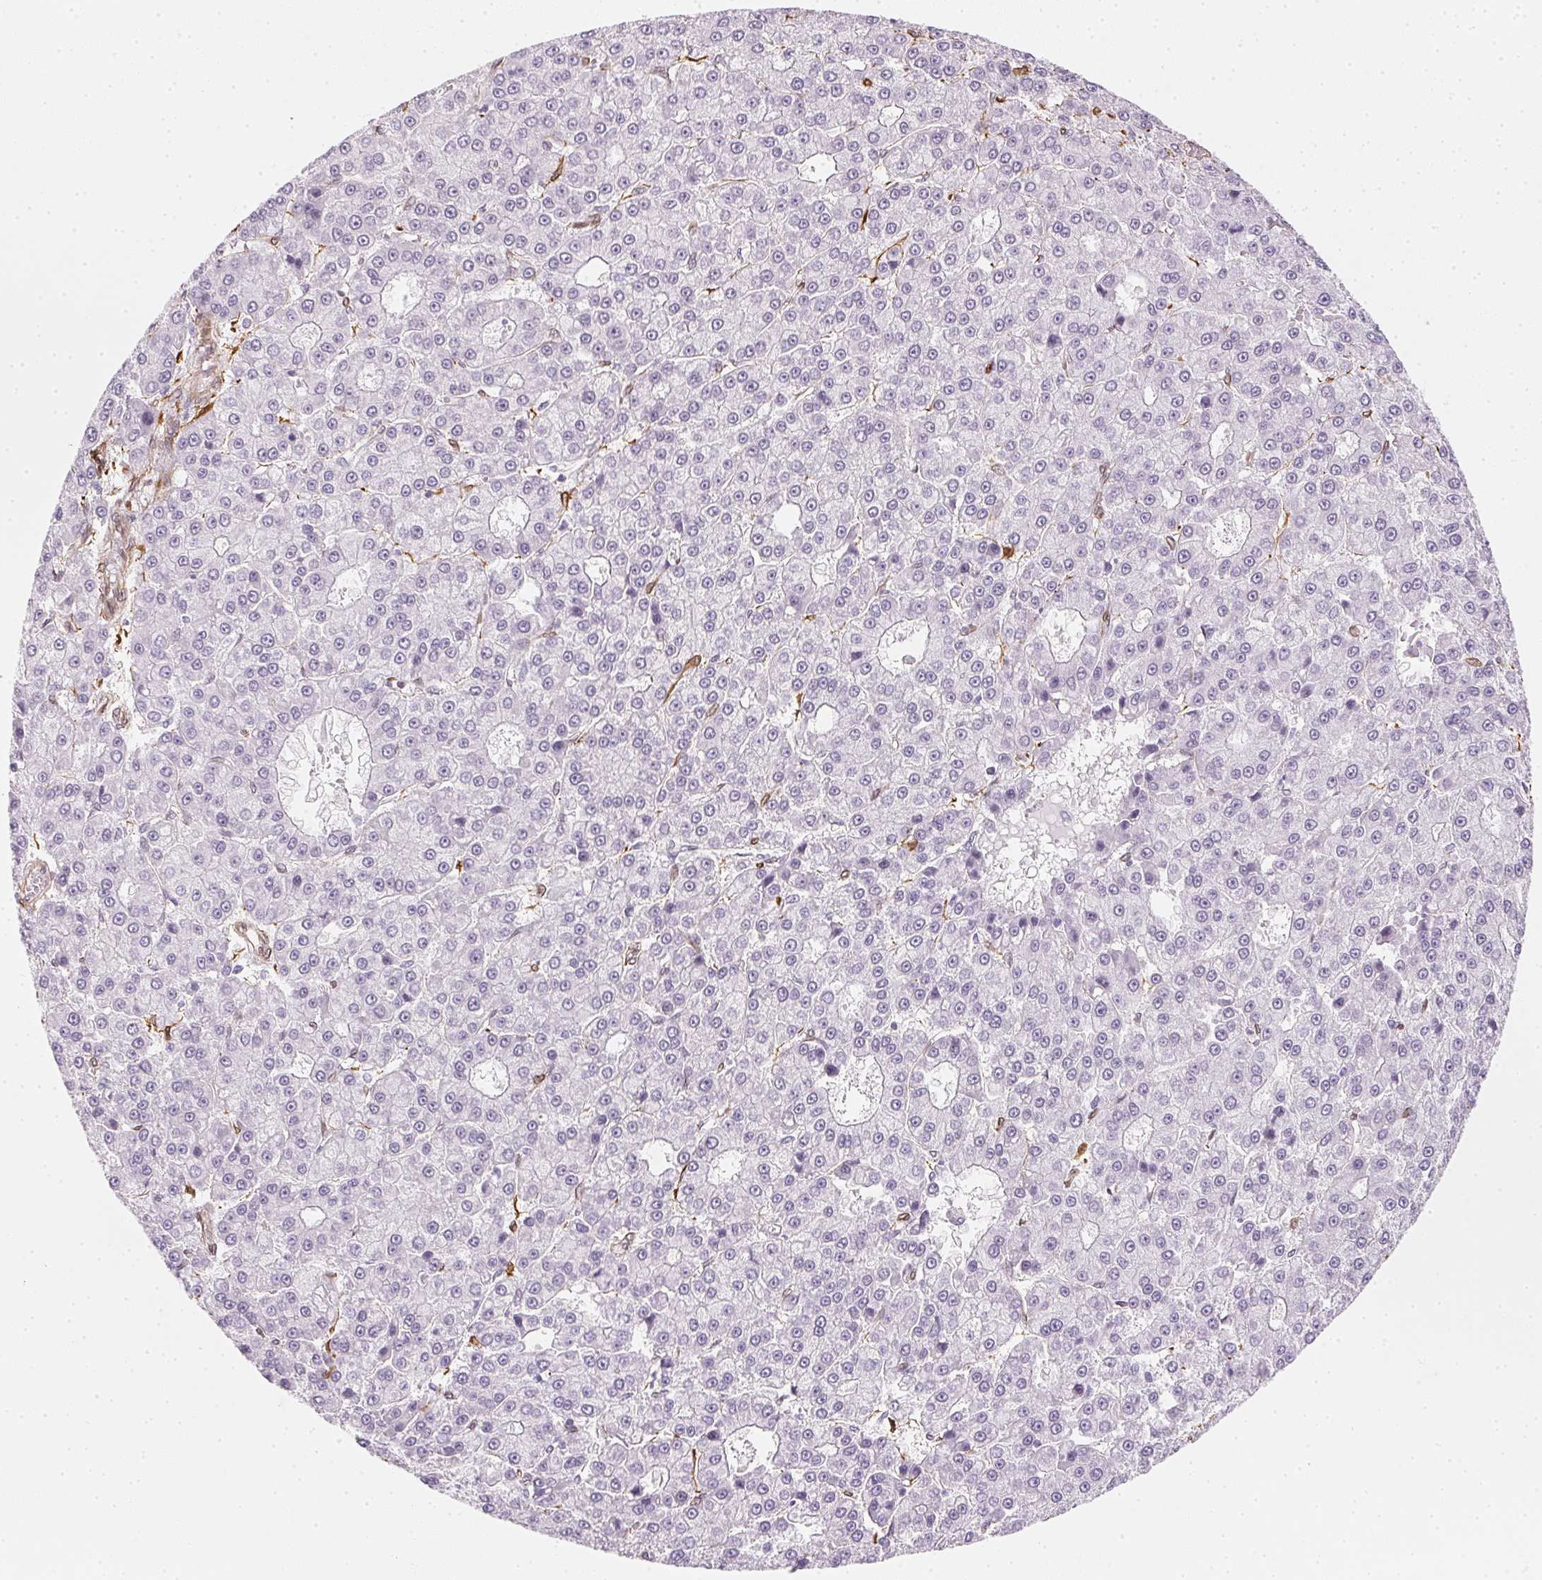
{"staining": {"intensity": "negative", "quantity": "none", "location": "none"}, "tissue": "liver cancer", "cell_type": "Tumor cells", "image_type": "cancer", "snomed": [{"axis": "morphology", "description": "Carcinoma, Hepatocellular, NOS"}, {"axis": "topography", "description": "Liver"}], "caption": "Protein analysis of liver cancer (hepatocellular carcinoma) exhibits no significant staining in tumor cells. (DAB IHC with hematoxylin counter stain).", "gene": "RSBN1", "patient": {"sex": "male", "age": 70}}